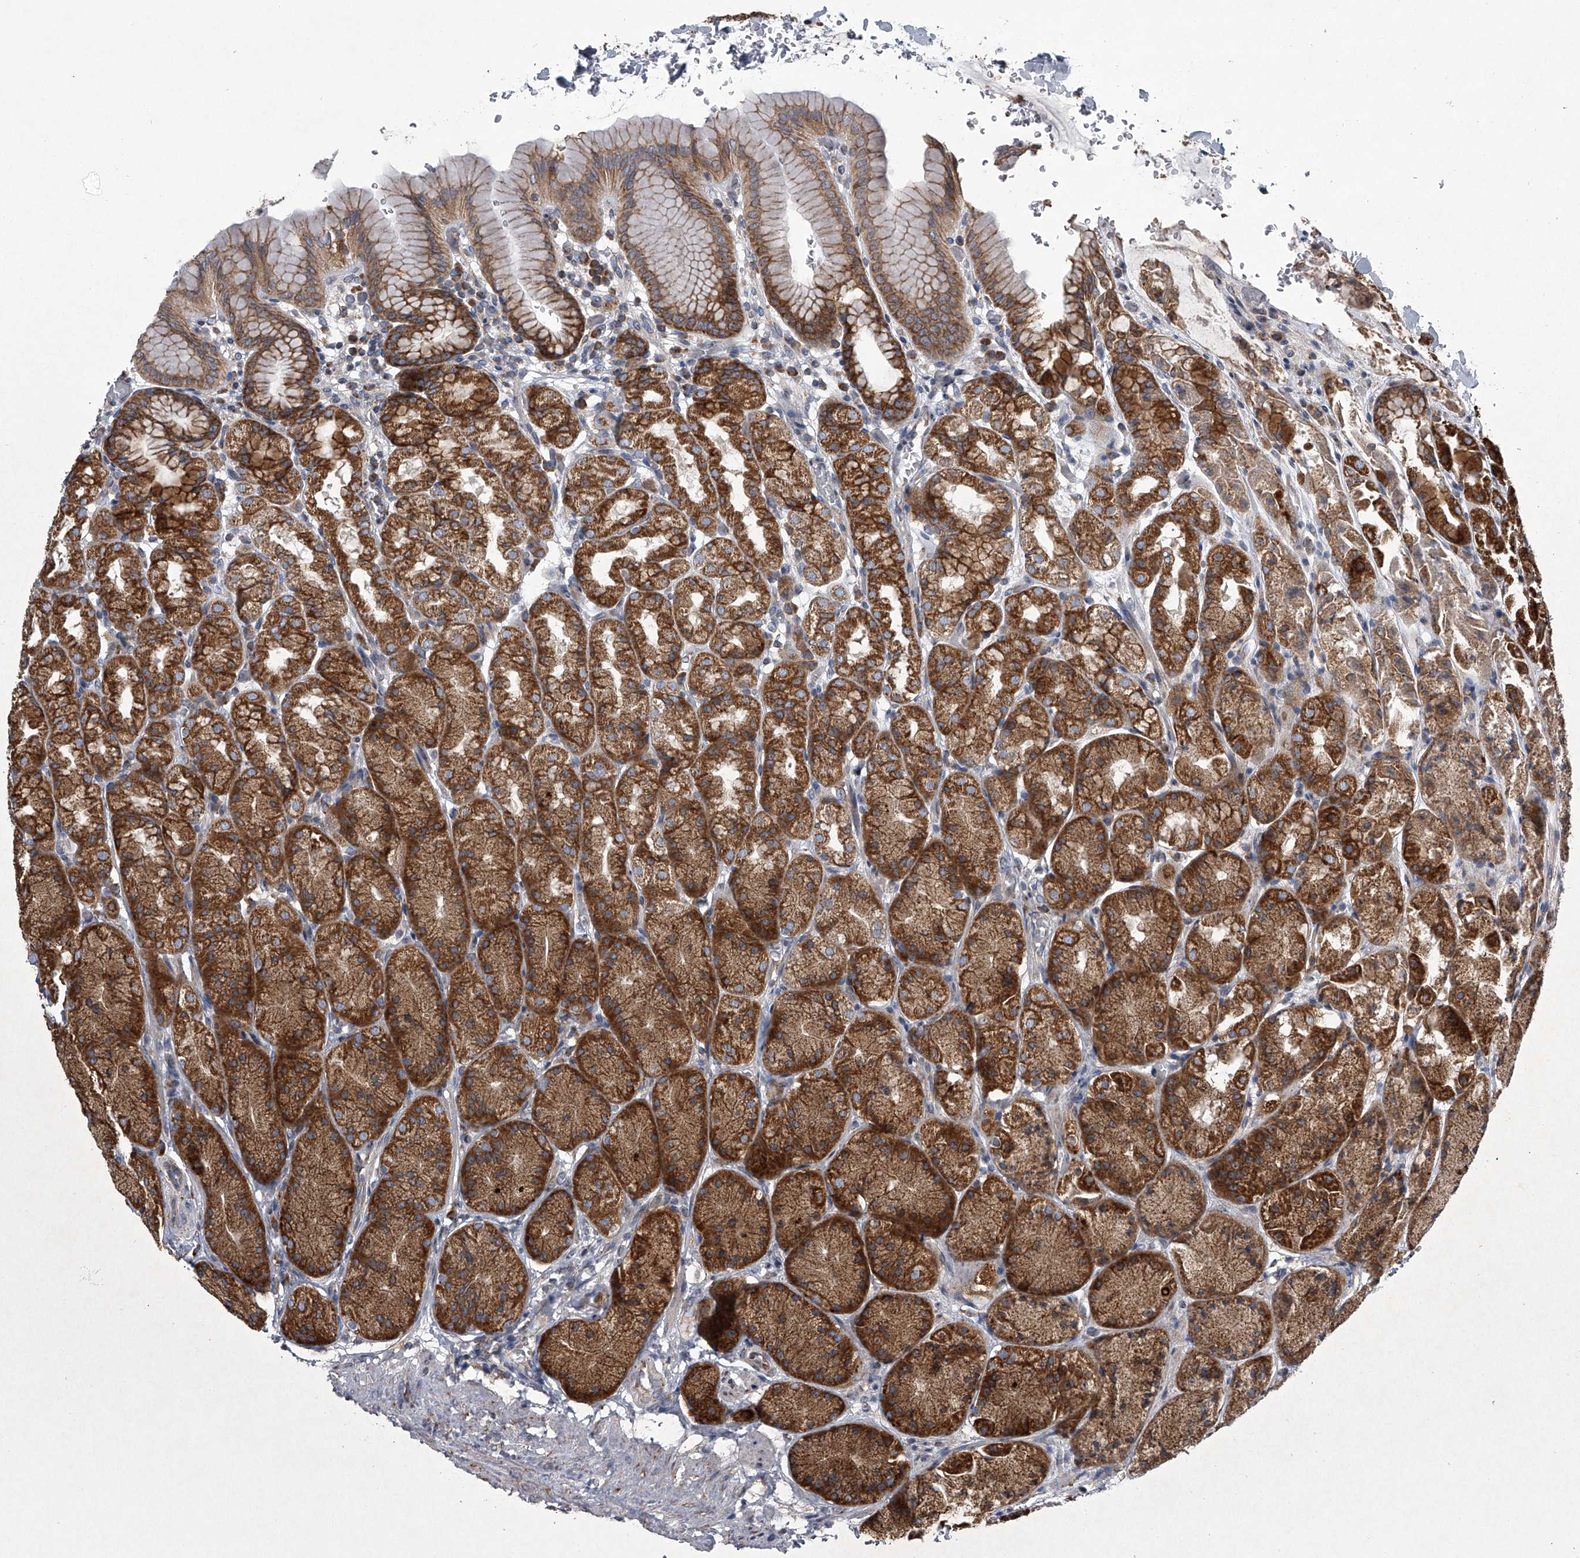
{"staining": {"intensity": "strong", "quantity": ">75%", "location": "cytoplasmic/membranous"}, "tissue": "stomach", "cell_type": "Glandular cells", "image_type": "normal", "snomed": [{"axis": "morphology", "description": "Normal tissue, NOS"}, {"axis": "topography", "description": "Stomach"}], "caption": "Strong cytoplasmic/membranous expression for a protein is appreciated in about >75% of glandular cells of benign stomach using IHC.", "gene": "ZC3H15", "patient": {"sex": "male", "age": 42}}